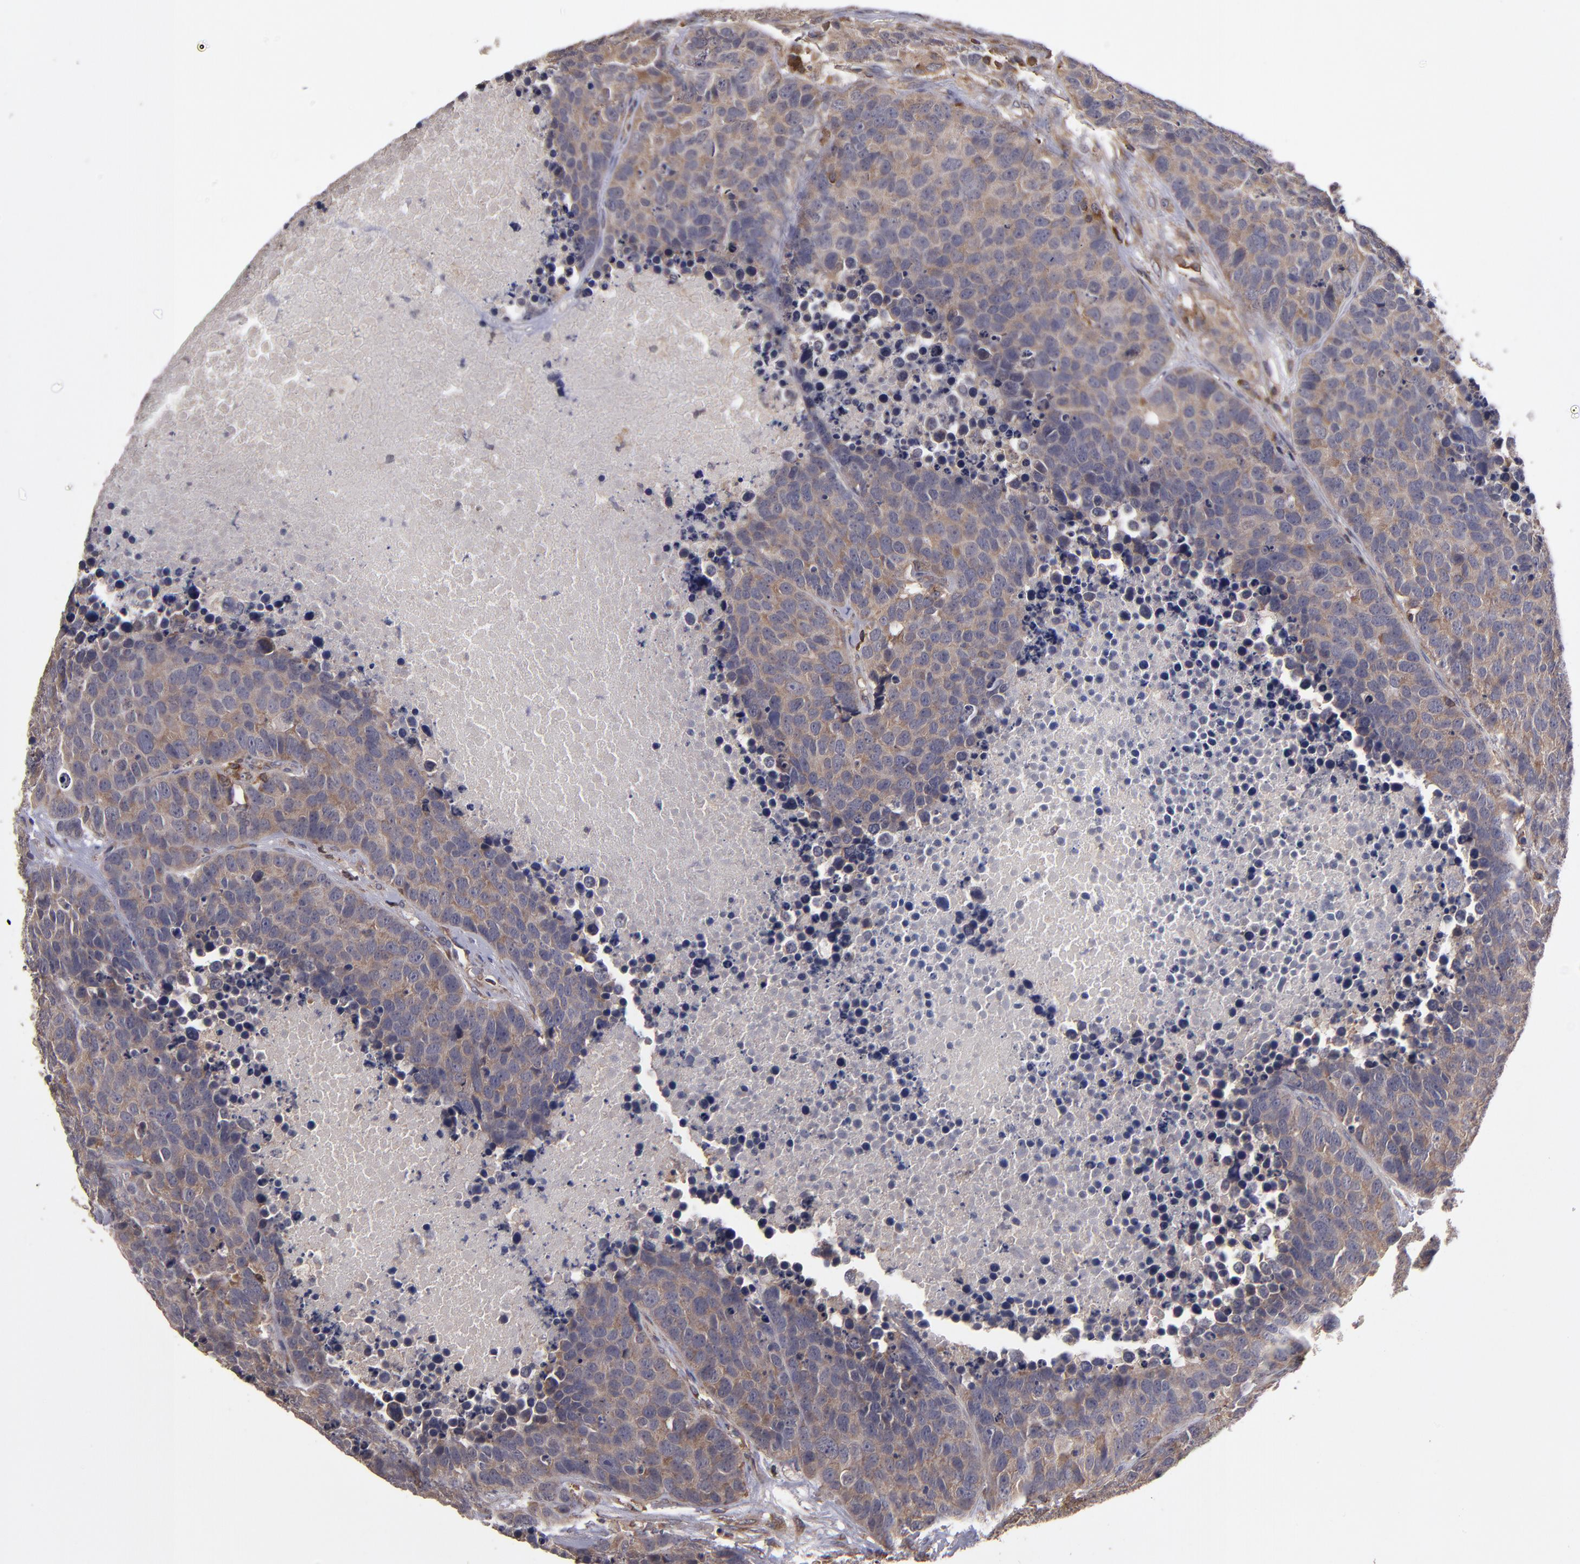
{"staining": {"intensity": "moderate", "quantity": "25%-75%", "location": "cytoplasmic/membranous"}, "tissue": "carcinoid", "cell_type": "Tumor cells", "image_type": "cancer", "snomed": [{"axis": "morphology", "description": "Carcinoid, malignant, NOS"}, {"axis": "topography", "description": "Lung"}], "caption": "Immunohistochemical staining of carcinoid demonstrates moderate cytoplasmic/membranous protein staining in approximately 25%-75% of tumor cells.", "gene": "NF2", "patient": {"sex": "male", "age": 60}}